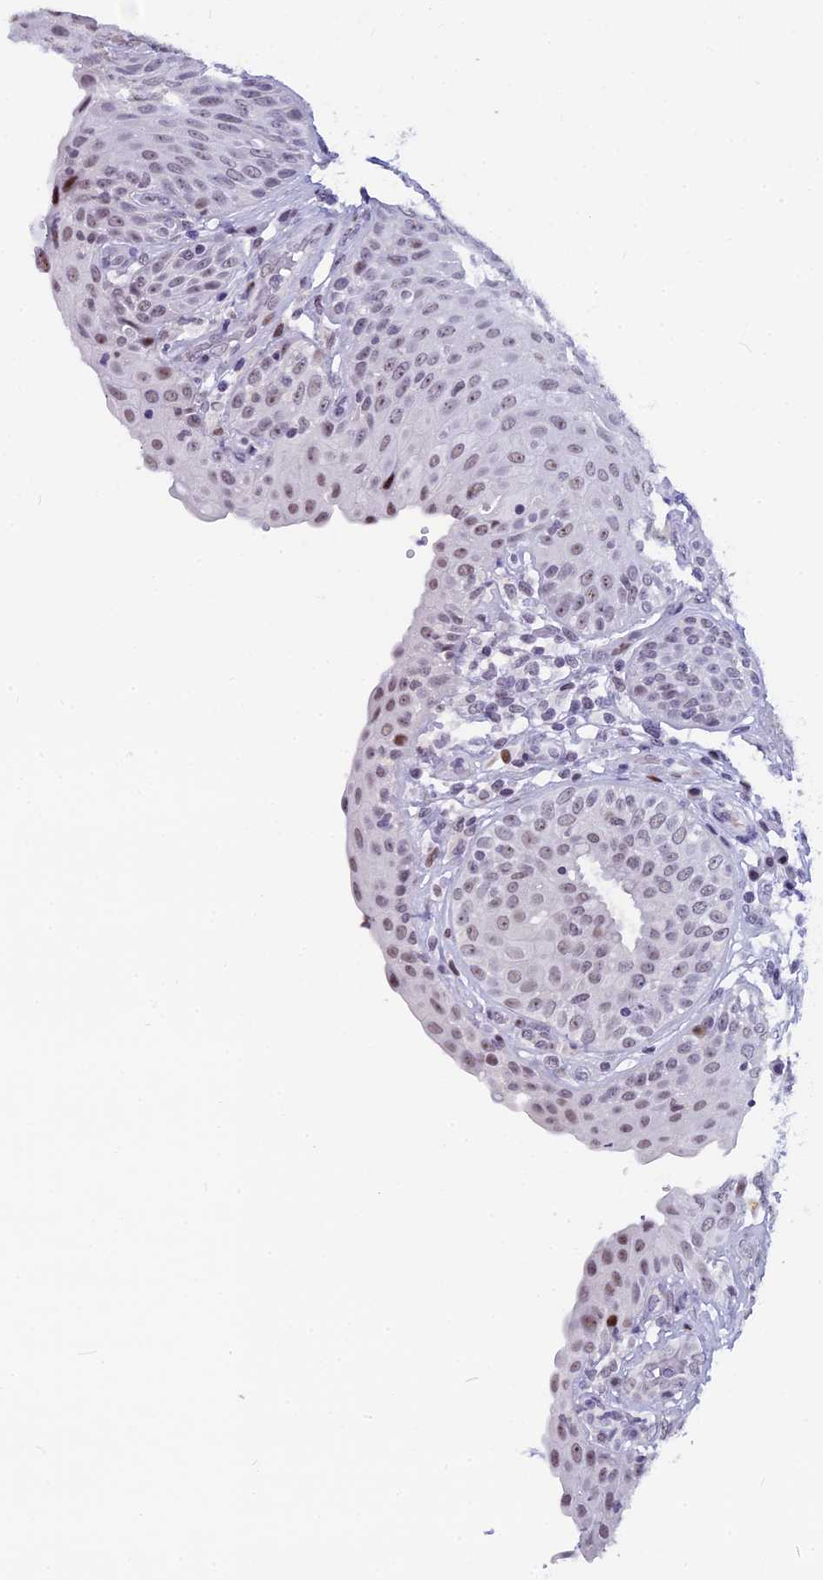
{"staining": {"intensity": "moderate", "quantity": "<25%", "location": "nuclear"}, "tissue": "urinary bladder", "cell_type": "Urothelial cells", "image_type": "normal", "snomed": [{"axis": "morphology", "description": "Normal tissue, NOS"}, {"axis": "topography", "description": "Urinary bladder"}], "caption": "Normal urinary bladder reveals moderate nuclear expression in about <25% of urothelial cells, visualized by immunohistochemistry.", "gene": "NSA2", "patient": {"sex": "female", "age": 62}}